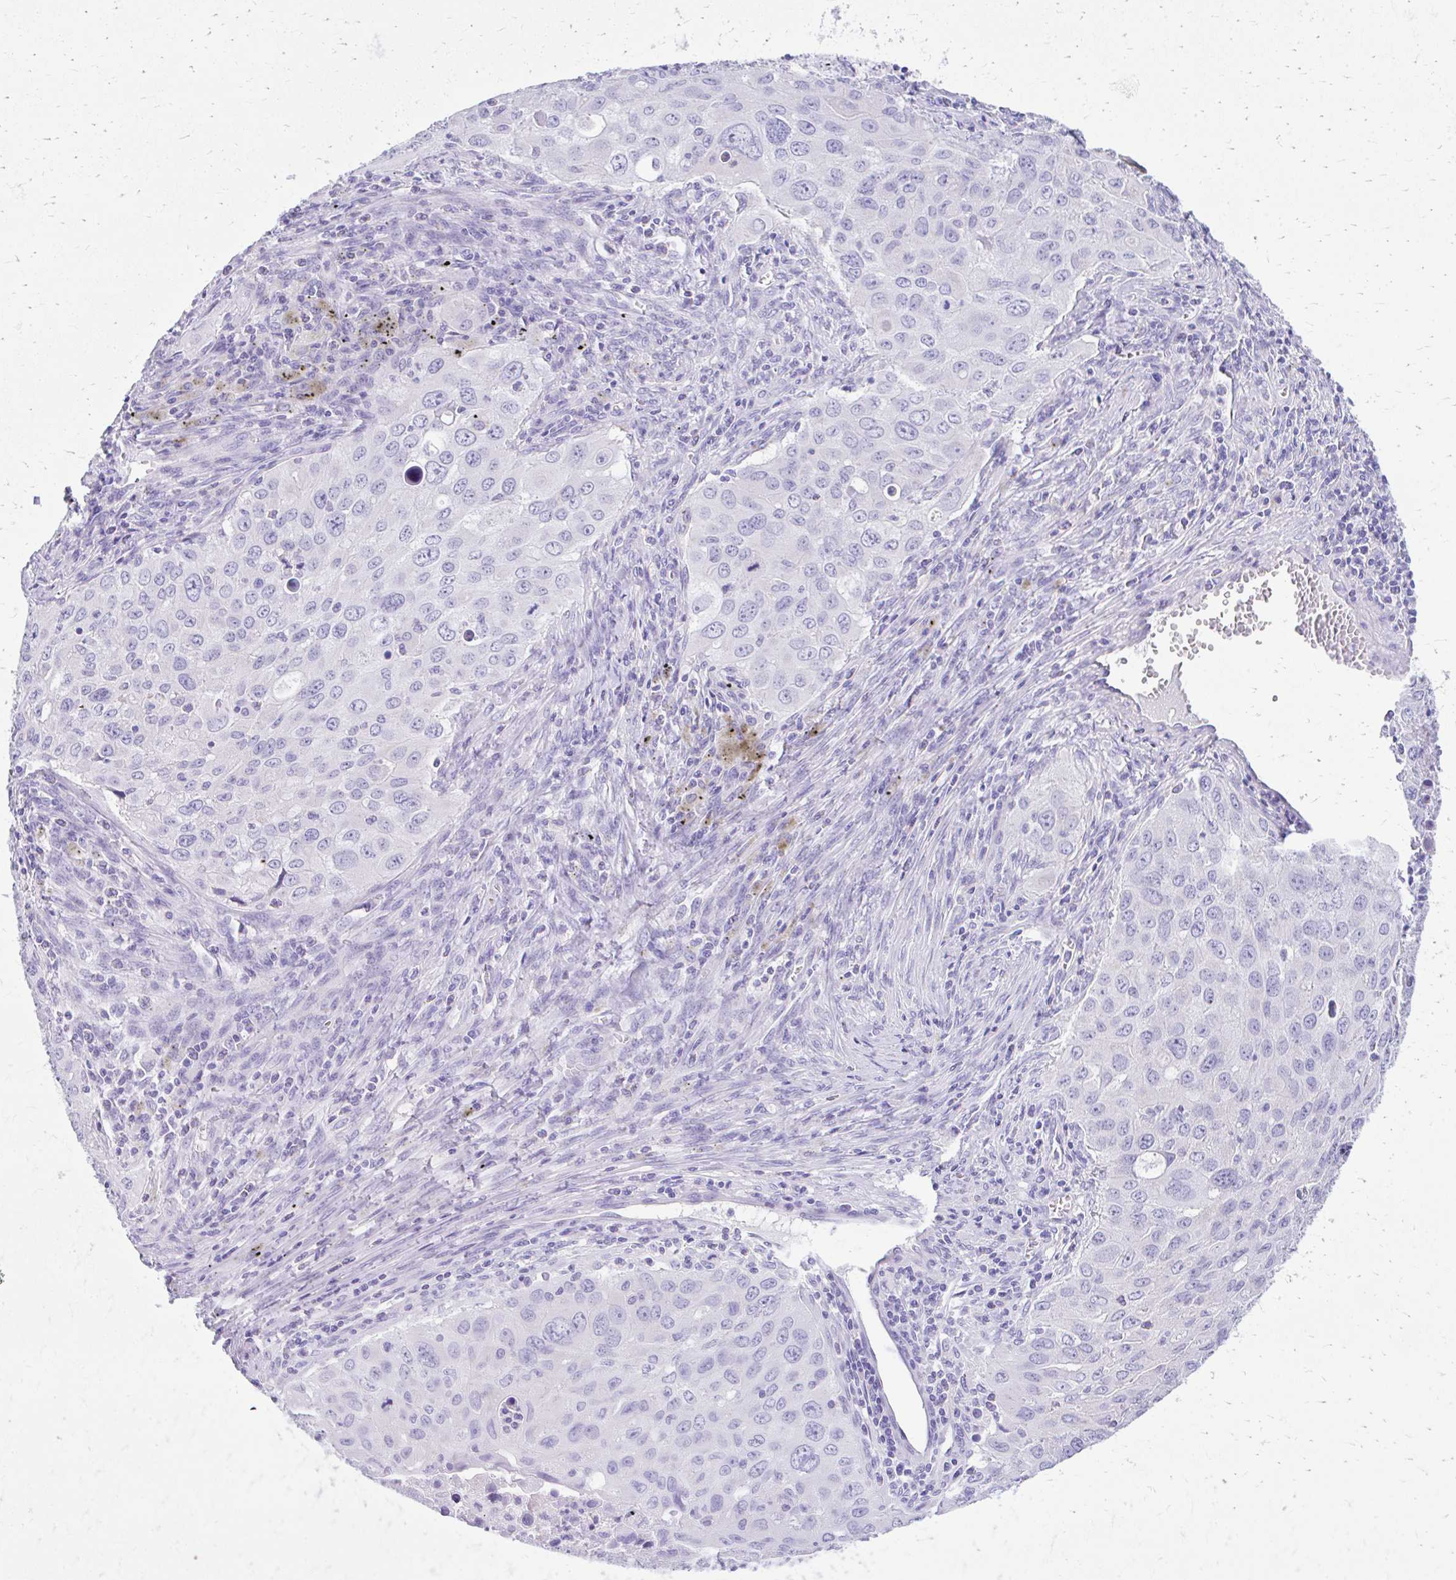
{"staining": {"intensity": "negative", "quantity": "none", "location": "none"}, "tissue": "lung cancer", "cell_type": "Tumor cells", "image_type": "cancer", "snomed": [{"axis": "morphology", "description": "Adenocarcinoma, NOS"}, {"axis": "morphology", "description": "Adenocarcinoma, metastatic, NOS"}, {"axis": "topography", "description": "Lymph node"}, {"axis": "topography", "description": "Lung"}], "caption": "The immunohistochemistry photomicrograph has no significant expression in tumor cells of lung cancer tissue.", "gene": "KRIT1", "patient": {"sex": "female", "age": 42}}